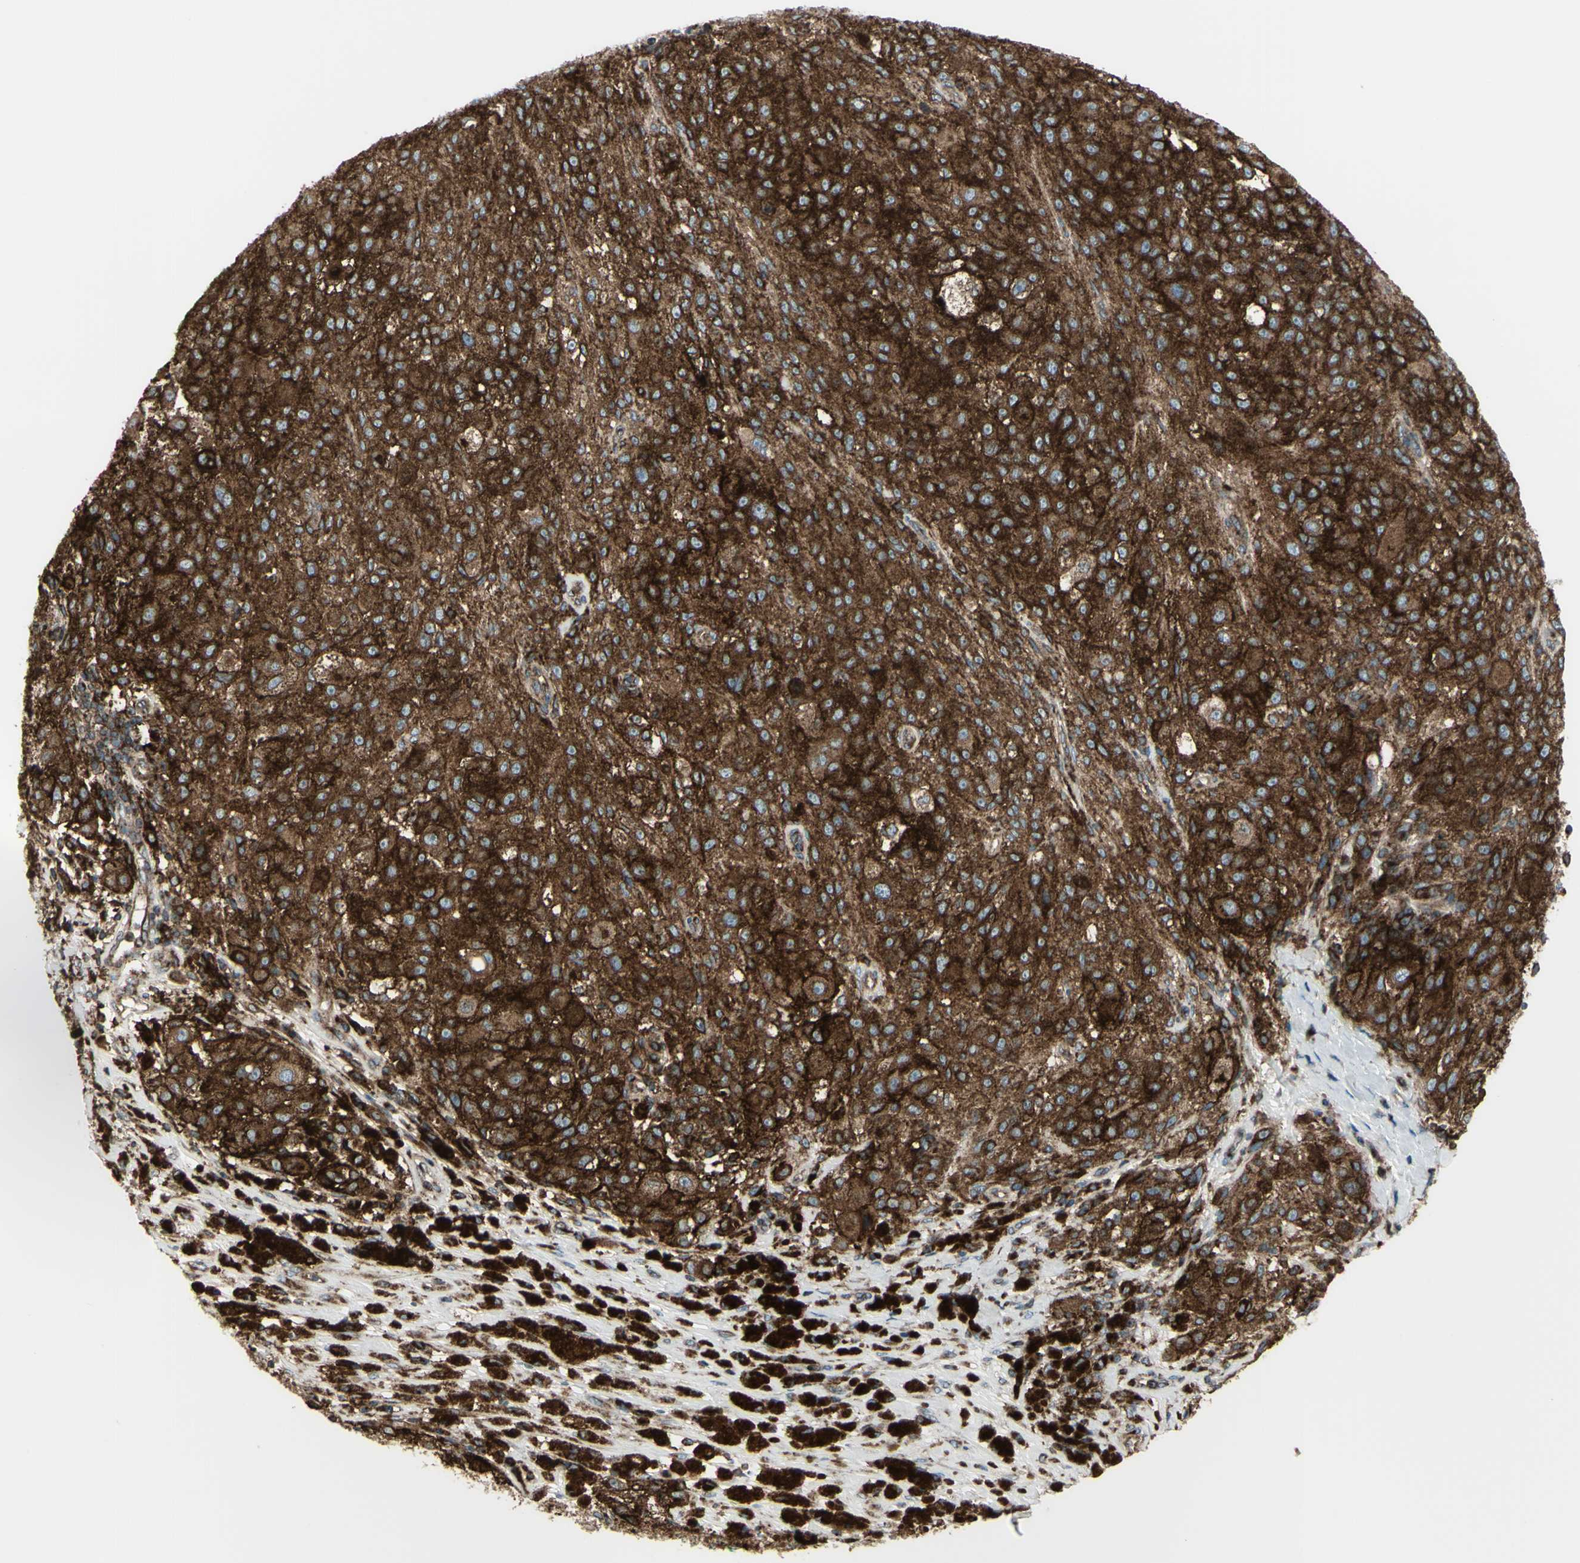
{"staining": {"intensity": "strong", "quantity": ">75%", "location": "cytoplasmic/membranous"}, "tissue": "melanoma", "cell_type": "Tumor cells", "image_type": "cancer", "snomed": [{"axis": "morphology", "description": "Necrosis, NOS"}, {"axis": "morphology", "description": "Malignant melanoma, NOS"}, {"axis": "topography", "description": "Skin"}], "caption": "Brown immunohistochemical staining in human melanoma shows strong cytoplasmic/membranous positivity in approximately >75% of tumor cells.", "gene": "NAPA", "patient": {"sex": "female", "age": 87}}